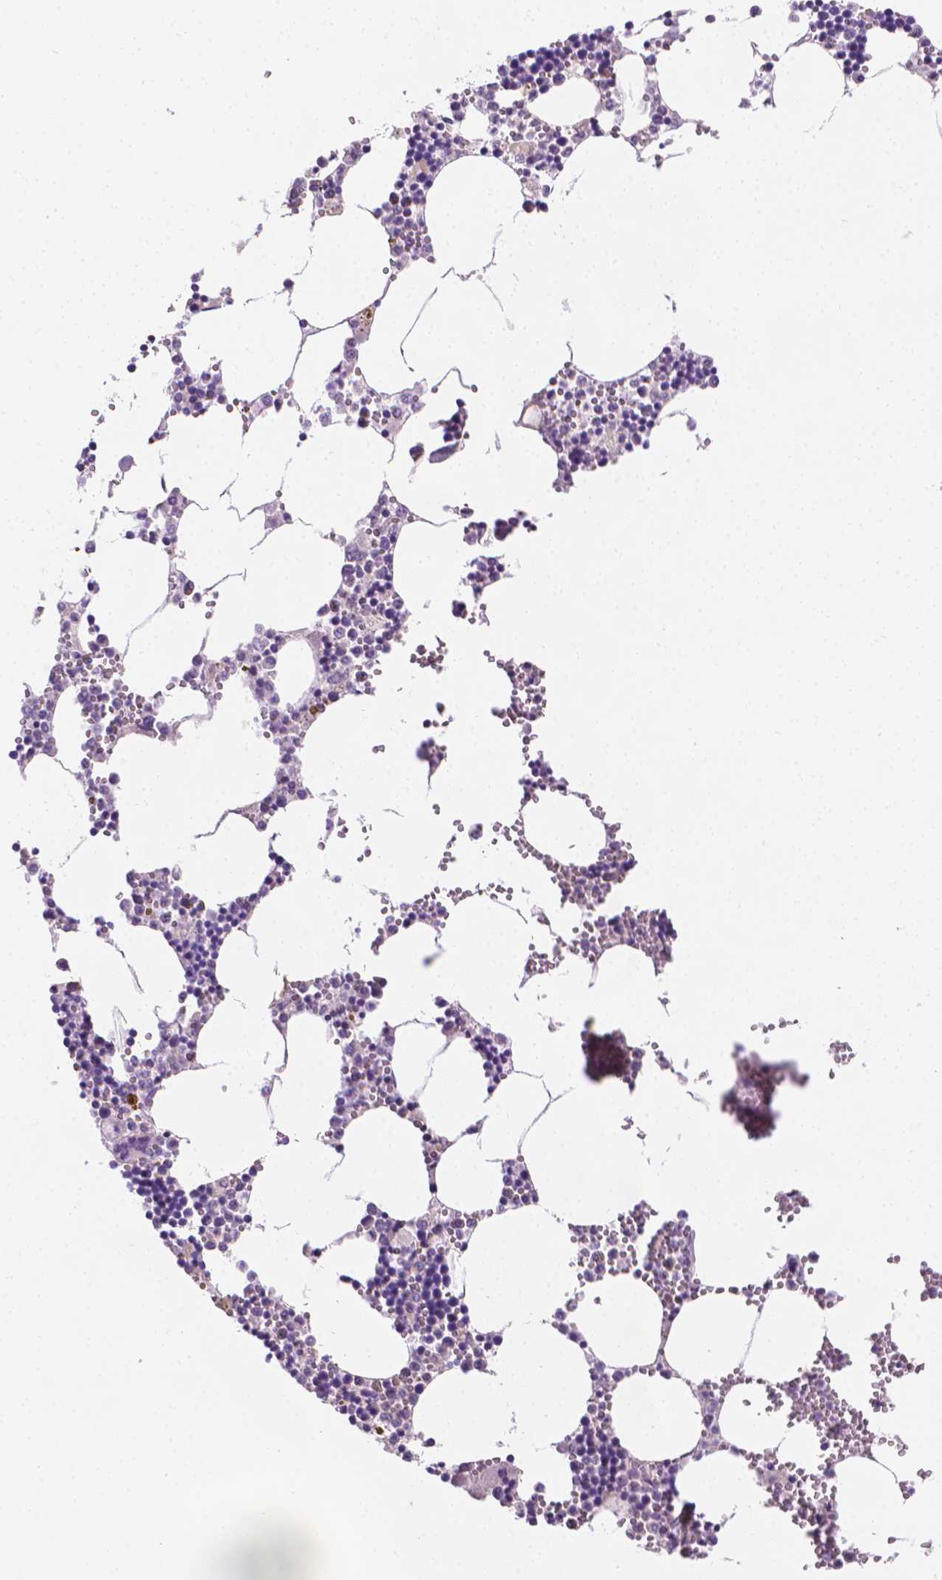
{"staining": {"intensity": "negative", "quantity": "none", "location": "none"}, "tissue": "bone marrow", "cell_type": "Hematopoietic cells", "image_type": "normal", "snomed": [{"axis": "morphology", "description": "Normal tissue, NOS"}, {"axis": "topography", "description": "Bone marrow"}], "caption": "This image is of normal bone marrow stained with immunohistochemistry to label a protein in brown with the nuclei are counter-stained blue. There is no staining in hematopoietic cells. Nuclei are stained in blue.", "gene": "FASN", "patient": {"sex": "male", "age": 54}}